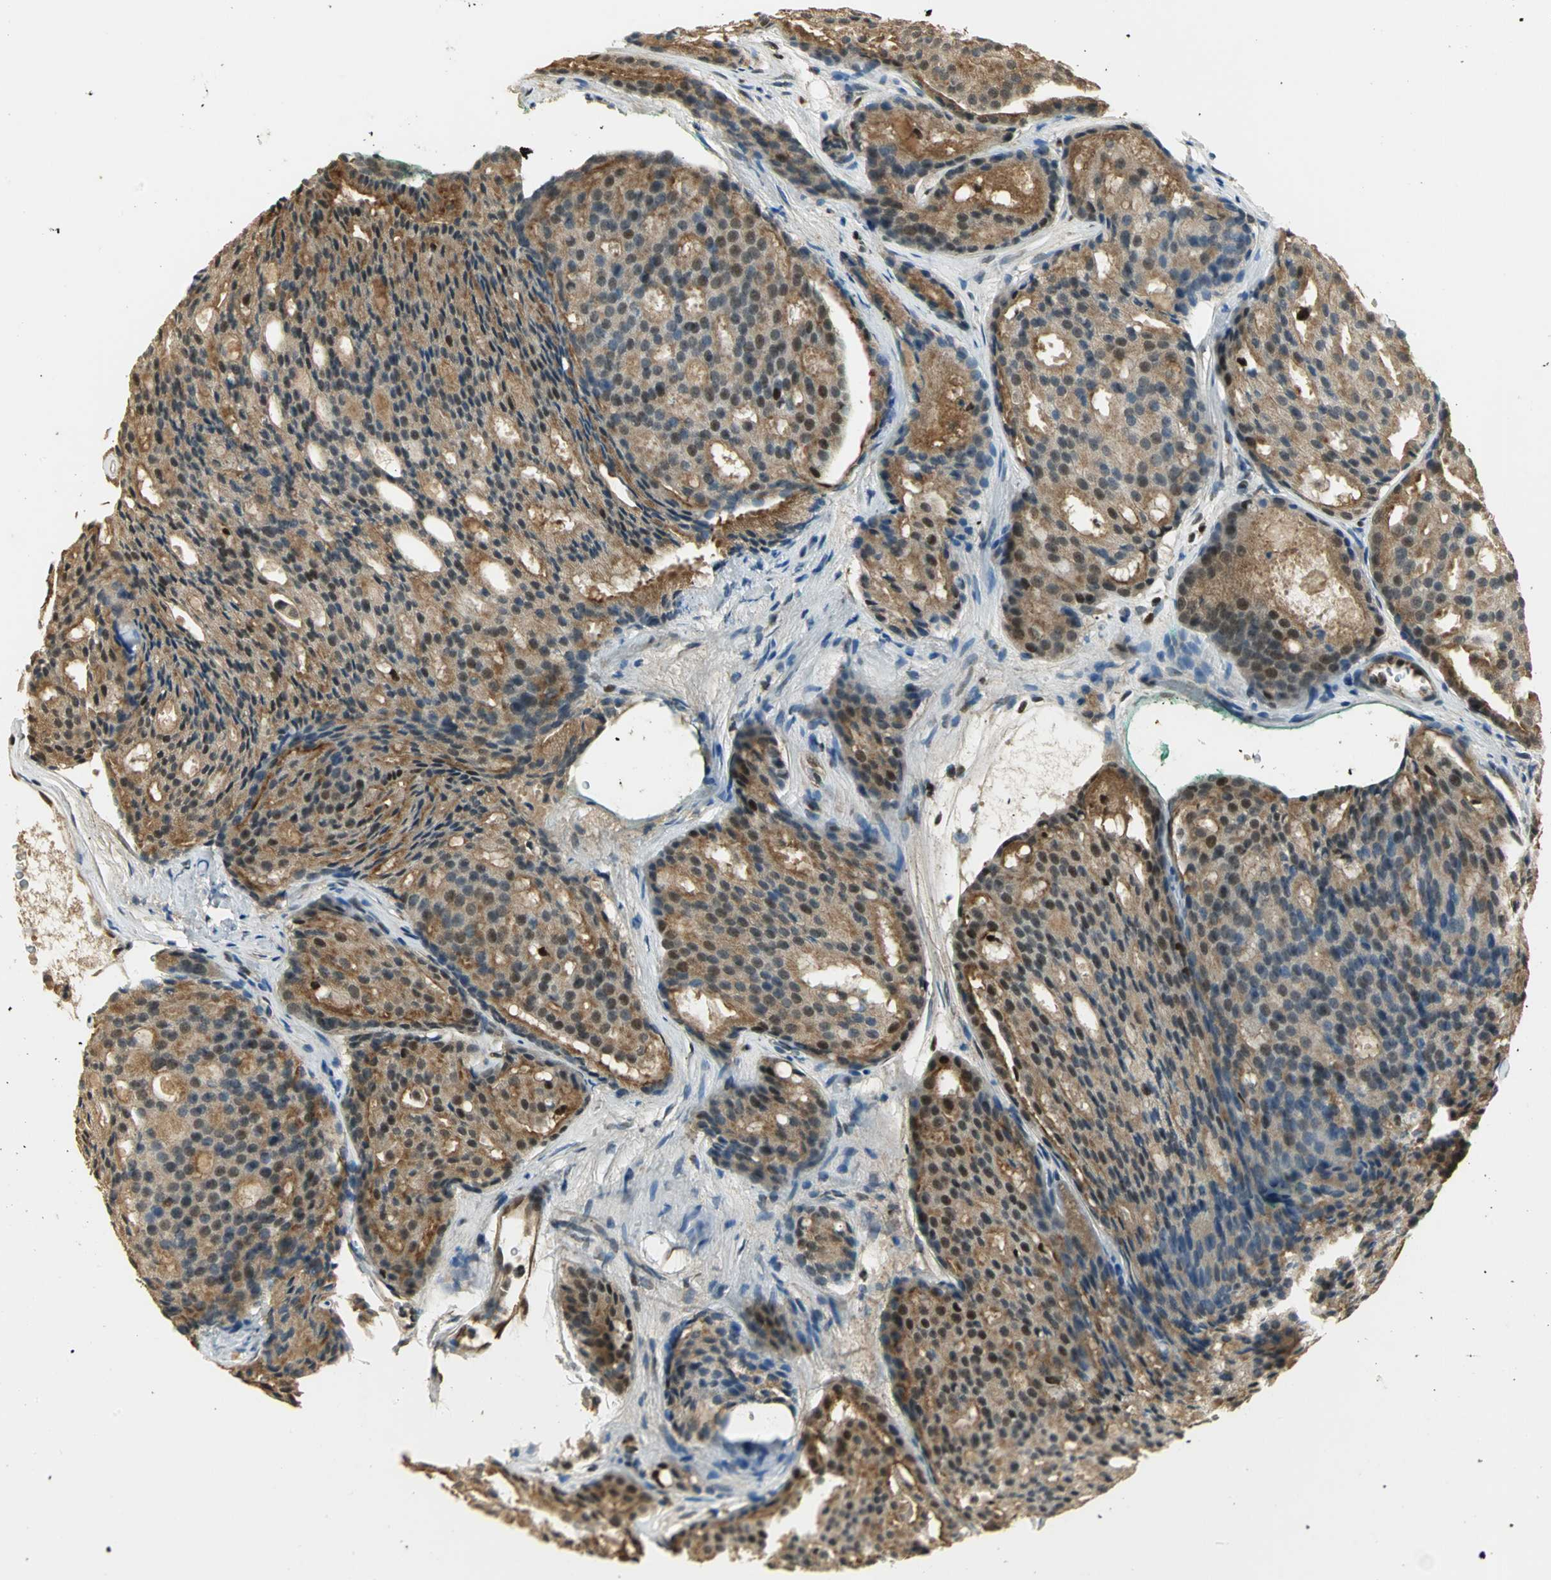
{"staining": {"intensity": "moderate", "quantity": ">75%", "location": "cytoplasmic/membranous"}, "tissue": "prostate cancer", "cell_type": "Tumor cells", "image_type": "cancer", "snomed": [{"axis": "morphology", "description": "Adenocarcinoma, High grade"}, {"axis": "topography", "description": "Prostate"}], "caption": "Immunohistochemical staining of prostate cancer reveals moderate cytoplasmic/membranous protein staining in about >75% of tumor cells.", "gene": "ELF1", "patient": {"sex": "male", "age": 64}}